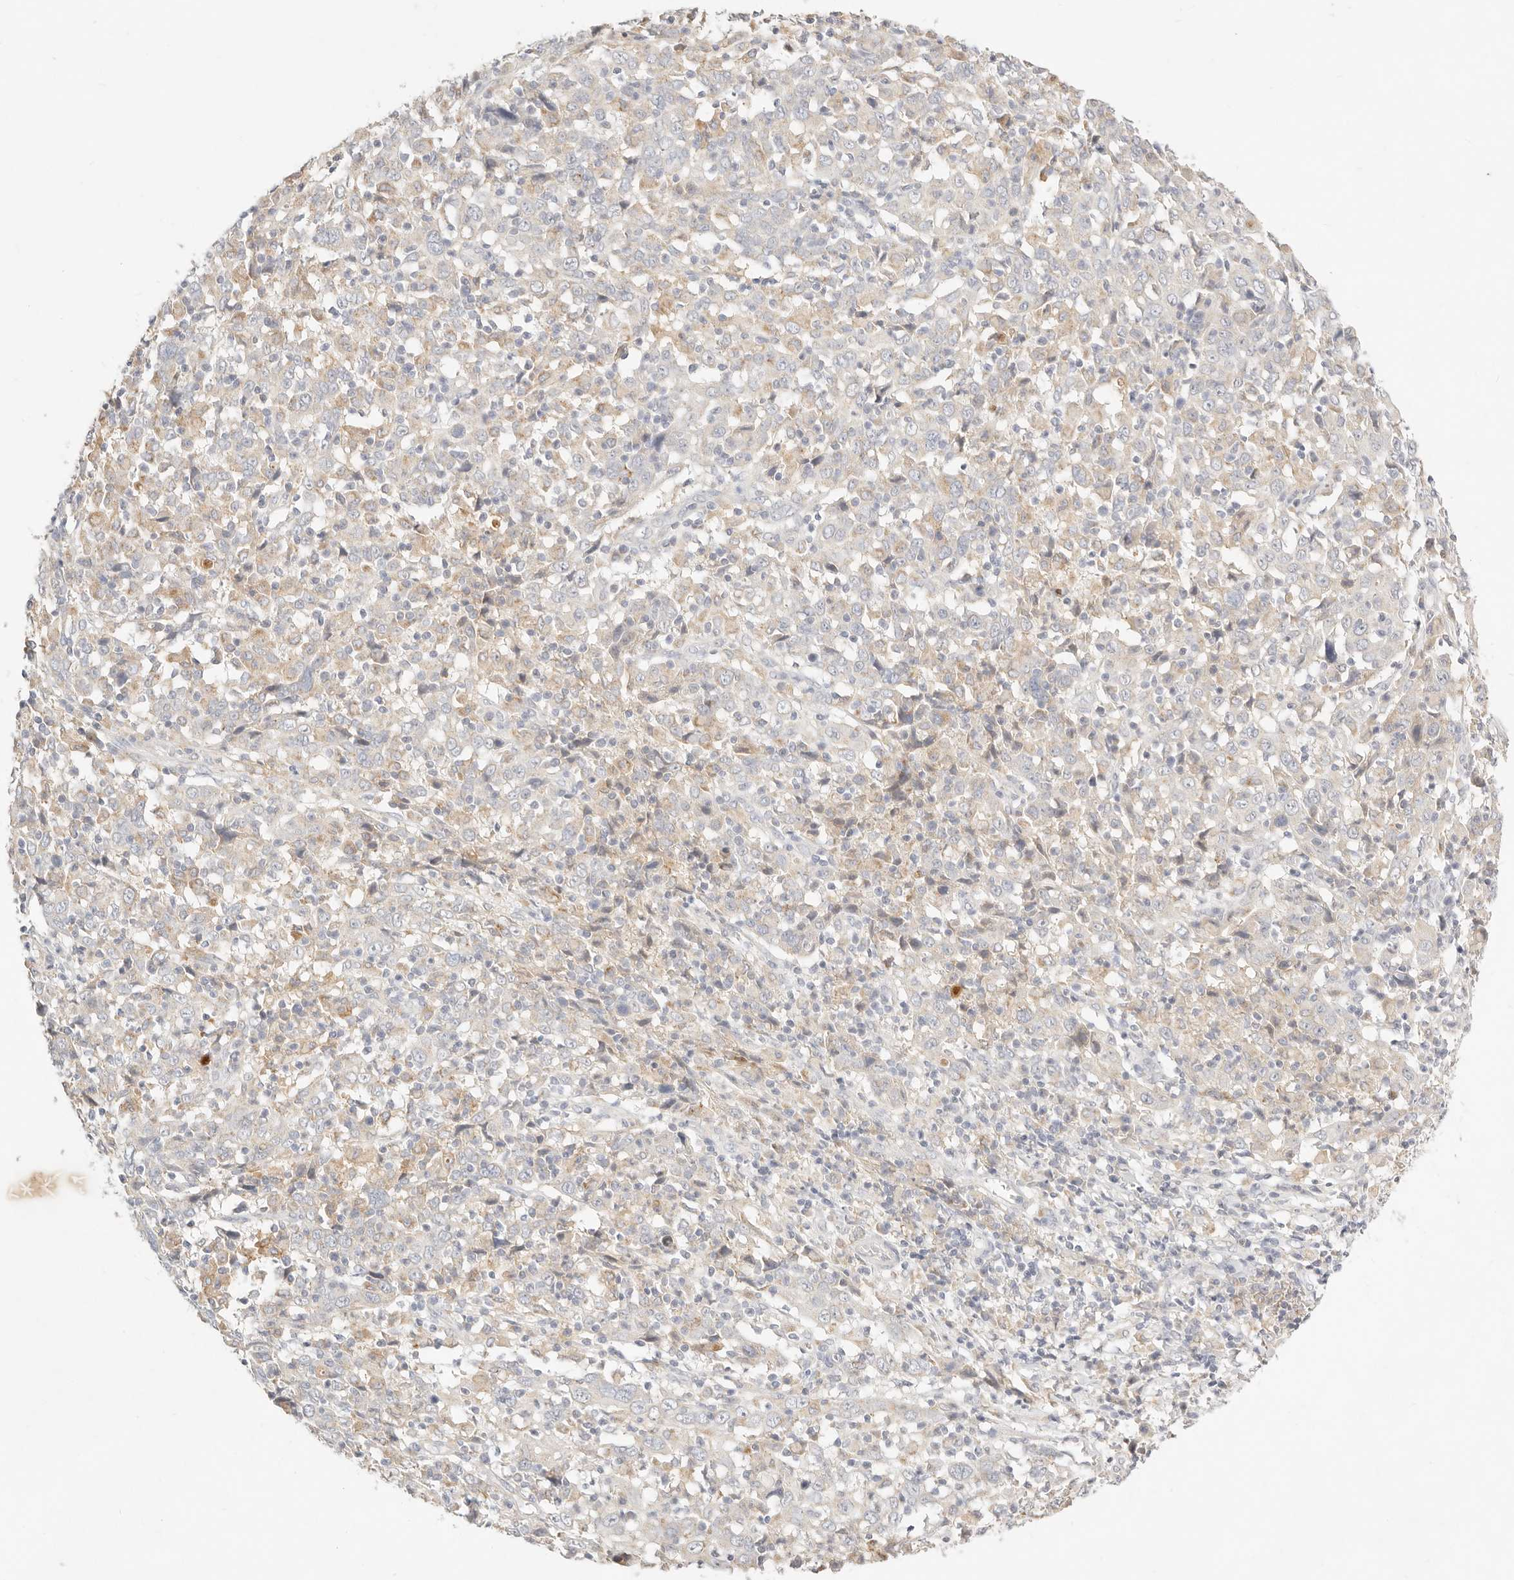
{"staining": {"intensity": "negative", "quantity": "none", "location": "none"}, "tissue": "cervical cancer", "cell_type": "Tumor cells", "image_type": "cancer", "snomed": [{"axis": "morphology", "description": "Squamous cell carcinoma, NOS"}, {"axis": "topography", "description": "Cervix"}], "caption": "There is no significant positivity in tumor cells of cervical cancer.", "gene": "ACOX1", "patient": {"sex": "female", "age": 46}}